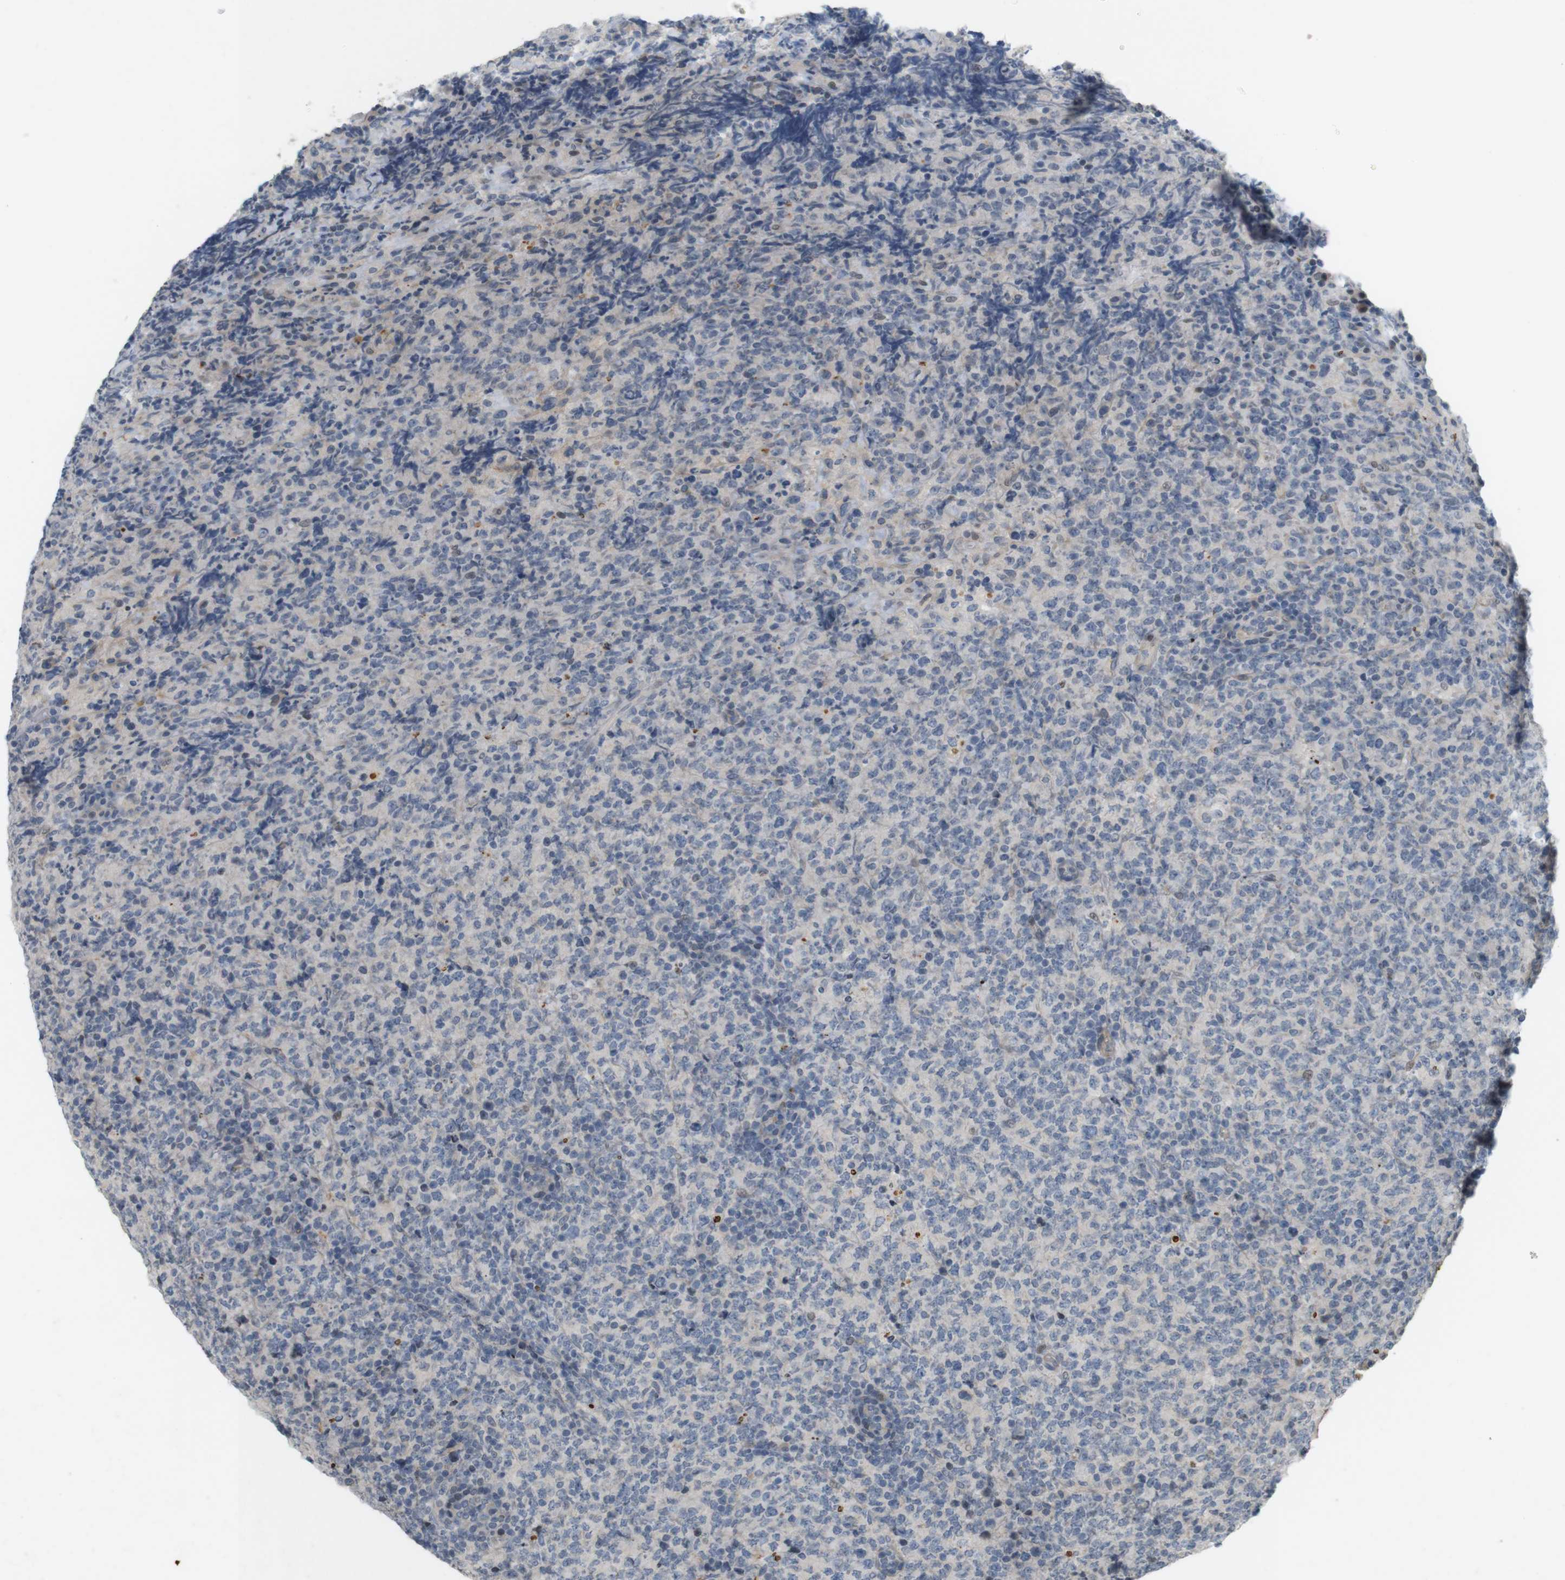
{"staining": {"intensity": "negative", "quantity": "none", "location": "none"}, "tissue": "lymphoma", "cell_type": "Tumor cells", "image_type": "cancer", "snomed": [{"axis": "morphology", "description": "Malignant lymphoma, non-Hodgkin's type, High grade"}, {"axis": "topography", "description": "Tonsil"}], "caption": "A high-resolution micrograph shows immunohistochemistry (IHC) staining of lymphoma, which displays no significant expression in tumor cells. (DAB immunohistochemistry (IHC) with hematoxylin counter stain).", "gene": "PPP1R14A", "patient": {"sex": "female", "age": 36}}